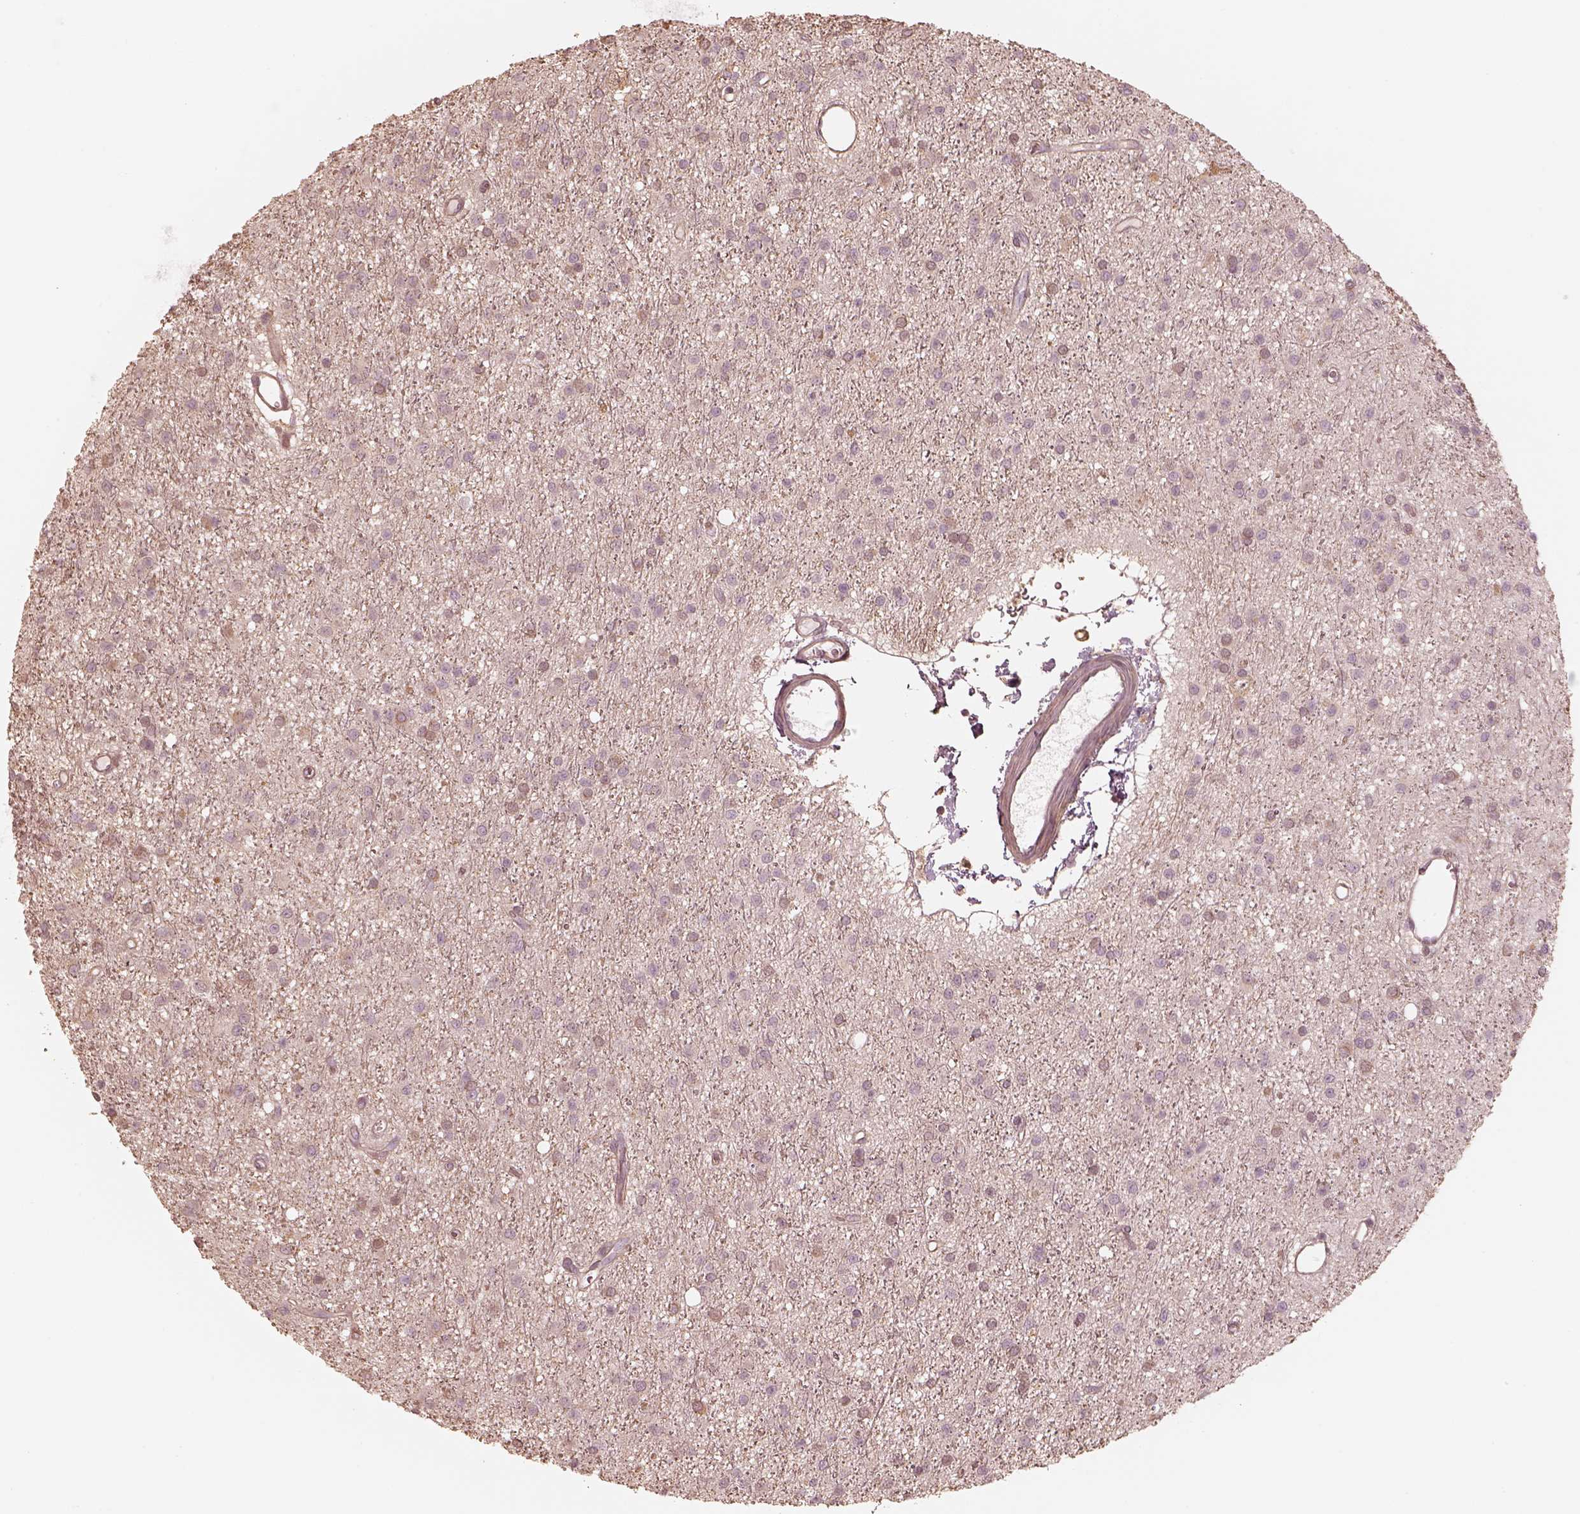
{"staining": {"intensity": "weak", "quantity": "<25%", "location": "cytoplasmic/membranous"}, "tissue": "glioma", "cell_type": "Tumor cells", "image_type": "cancer", "snomed": [{"axis": "morphology", "description": "Glioma, malignant, Low grade"}, {"axis": "topography", "description": "Brain"}], "caption": "Malignant glioma (low-grade) stained for a protein using immunohistochemistry (IHC) reveals no positivity tumor cells.", "gene": "KIF5C", "patient": {"sex": "male", "age": 27}}